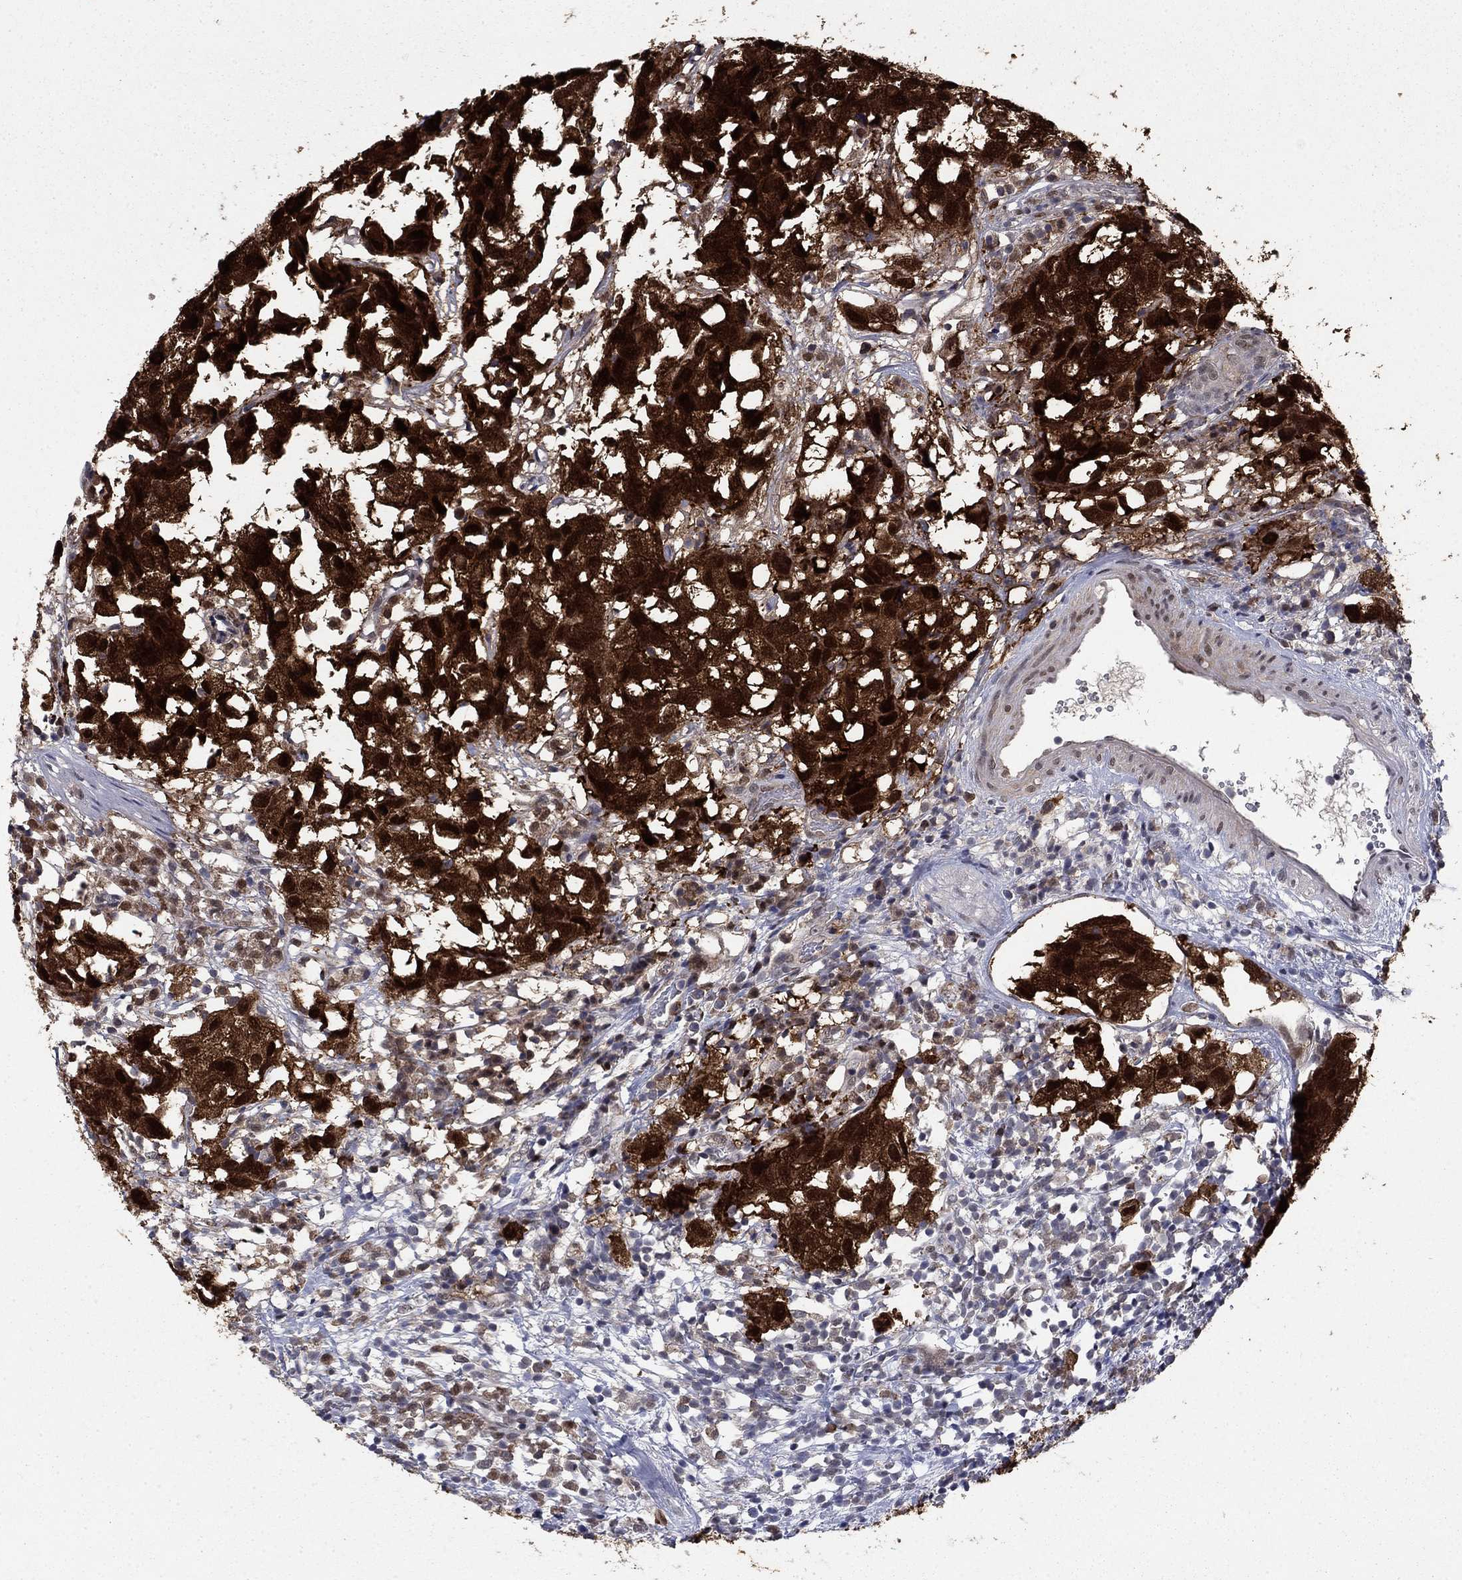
{"staining": {"intensity": "strong", "quantity": ">75%", "location": "cytoplasmic/membranous,nuclear"}, "tissue": "urothelial cancer", "cell_type": "Tumor cells", "image_type": "cancer", "snomed": [{"axis": "morphology", "description": "Urothelial carcinoma, High grade"}, {"axis": "topography", "description": "Urinary bladder"}], "caption": "This is a photomicrograph of IHC staining of urothelial cancer, which shows strong positivity in the cytoplasmic/membranous and nuclear of tumor cells.", "gene": "FKBP4", "patient": {"sex": "male", "age": 79}}